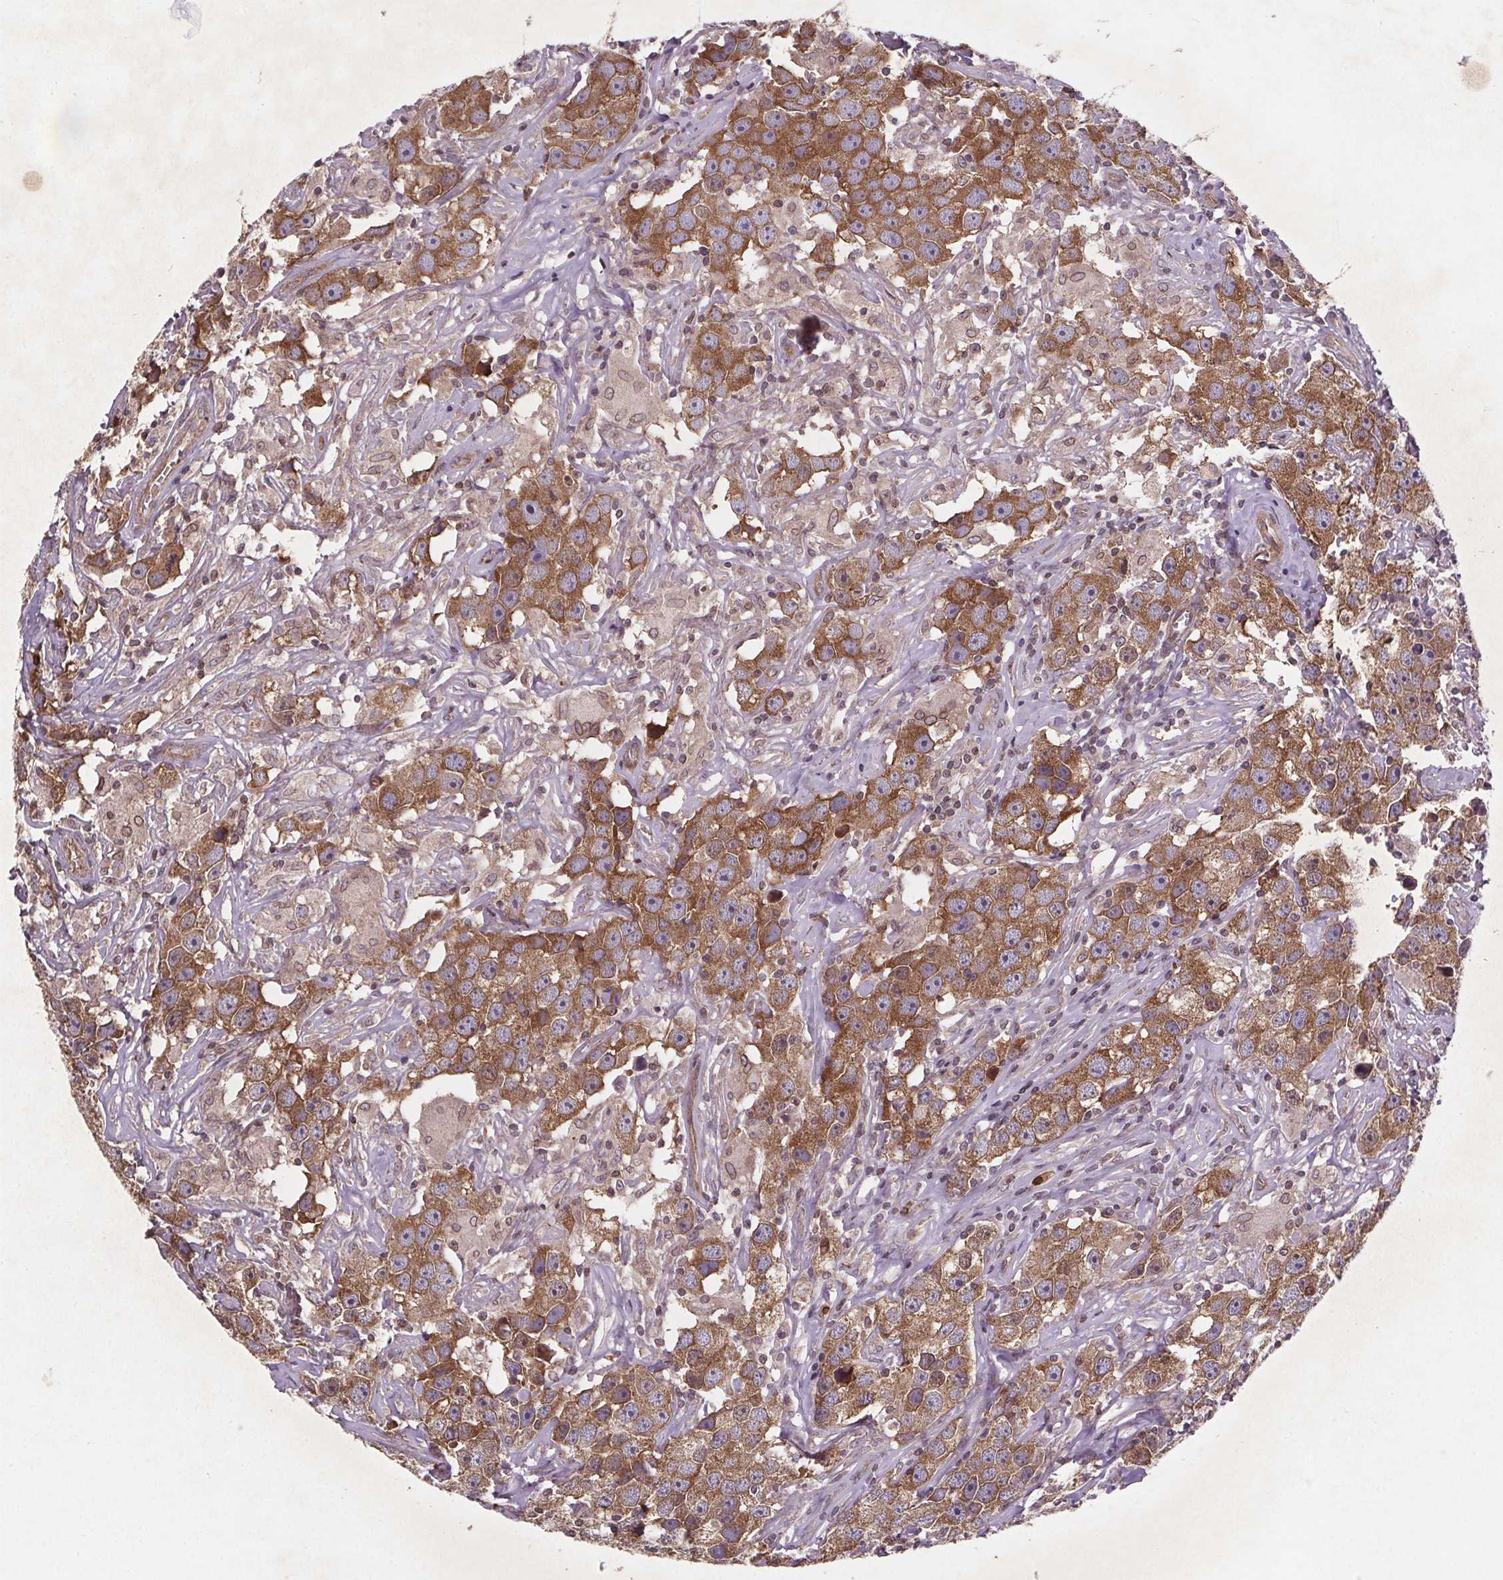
{"staining": {"intensity": "moderate", "quantity": "25%-75%", "location": "cytoplasmic/membranous"}, "tissue": "testis cancer", "cell_type": "Tumor cells", "image_type": "cancer", "snomed": [{"axis": "morphology", "description": "Seminoma, NOS"}, {"axis": "topography", "description": "Testis"}], "caption": "DAB immunohistochemical staining of testis seminoma displays moderate cytoplasmic/membranous protein staining in about 25%-75% of tumor cells. (DAB = brown stain, brightfield microscopy at high magnification).", "gene": "STRN3", "patient": {"sex": "male", "age": 49}}